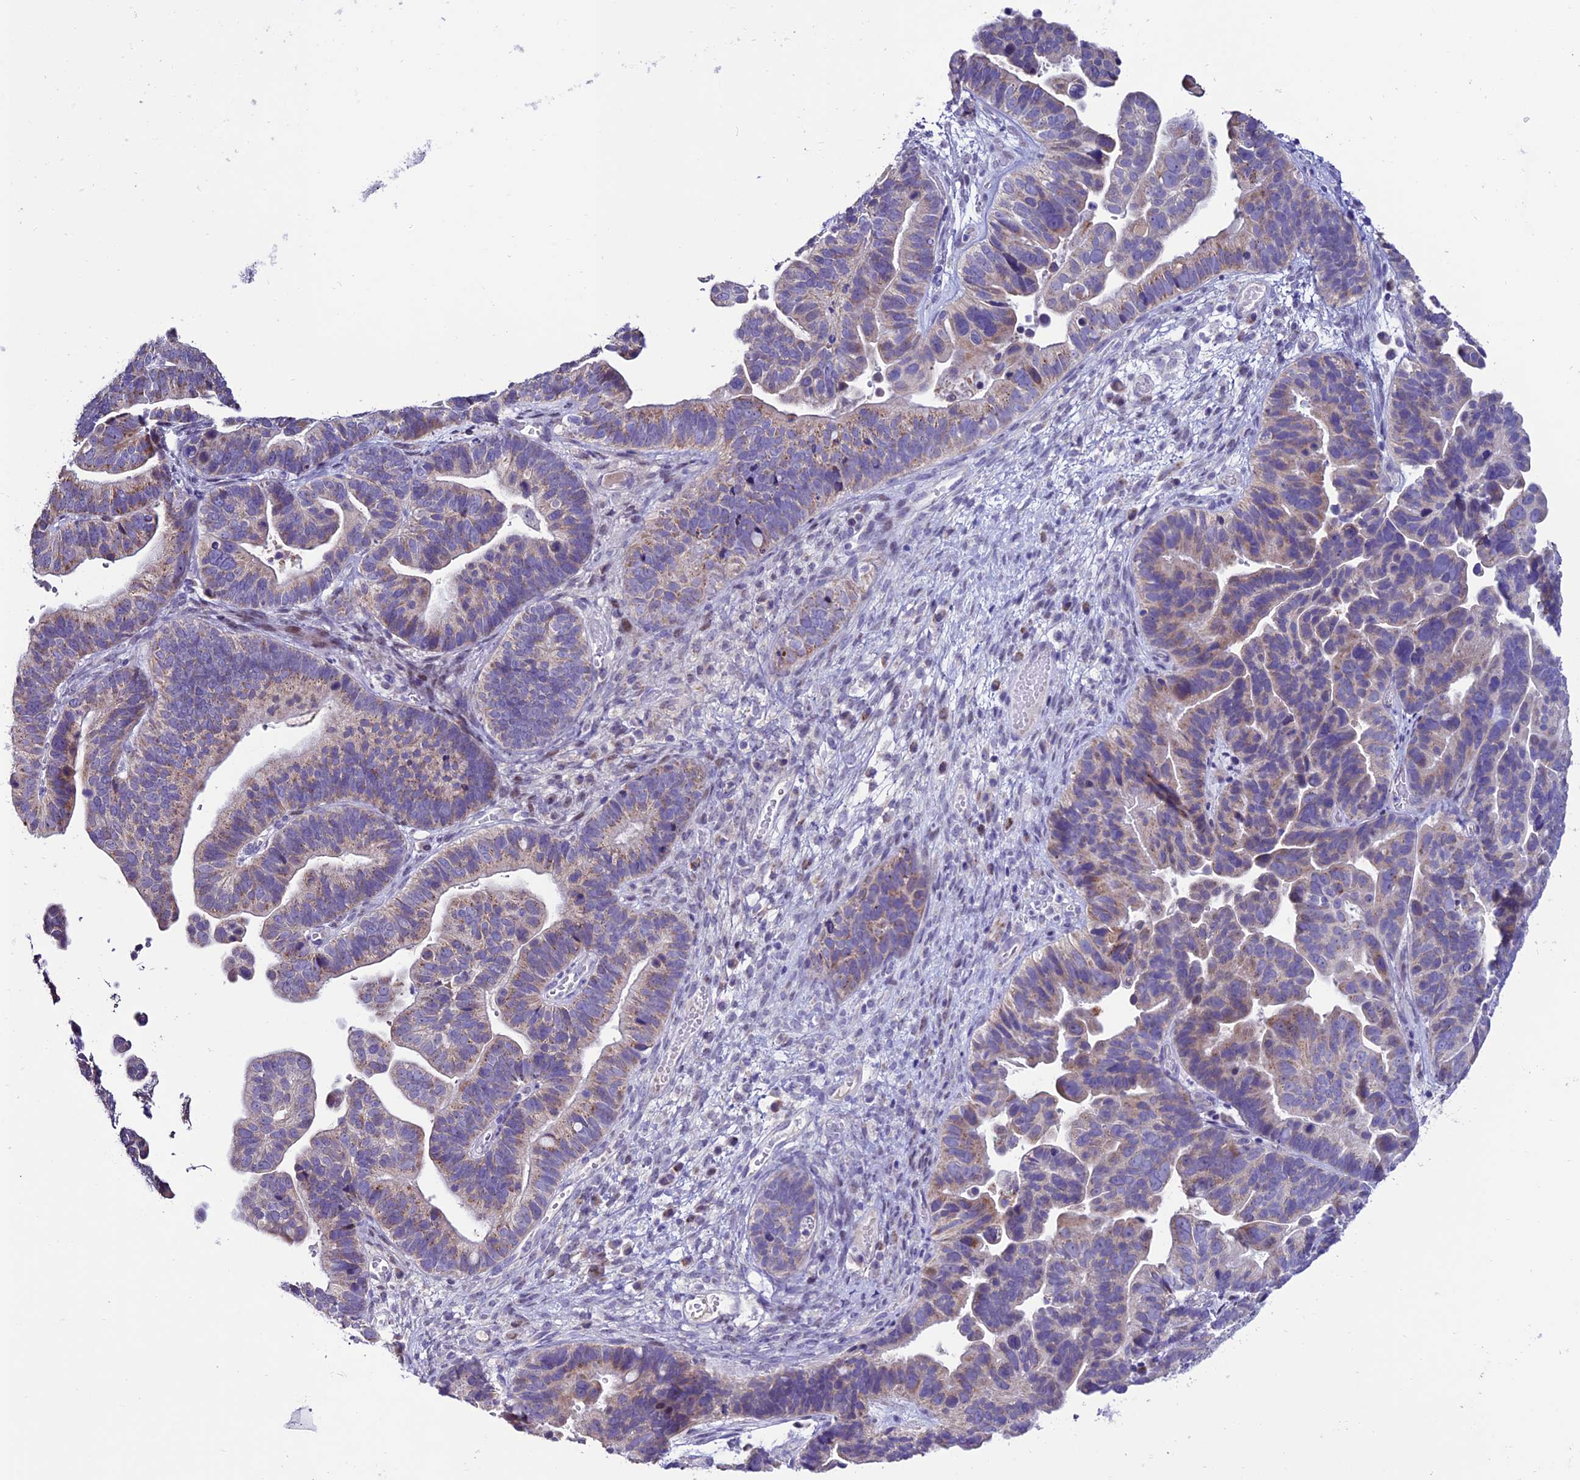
{"staining": {"intensity": "weak", "quantity": "25%-75%", "location": "cytoplasmic/membranous"}, "tissue": "ovarian cancer", "cell_type": "Tumor cells", "image_type": "cancer", "snomed": [{"axis": "morphology", "description": "Cystadenocarcinoma, serous, NOS"}, {"axis": "topography", "description": "Ovary"}], "caption": "This is a micrograph of immunohistochemistry staining of ovarian serous cystadenocarcinoma, which shows weak expression in the cytoplasmic/membranous of tumor cells.", "gene": "SLC10A1", "patient": {"sex": "female", "age": 56}}